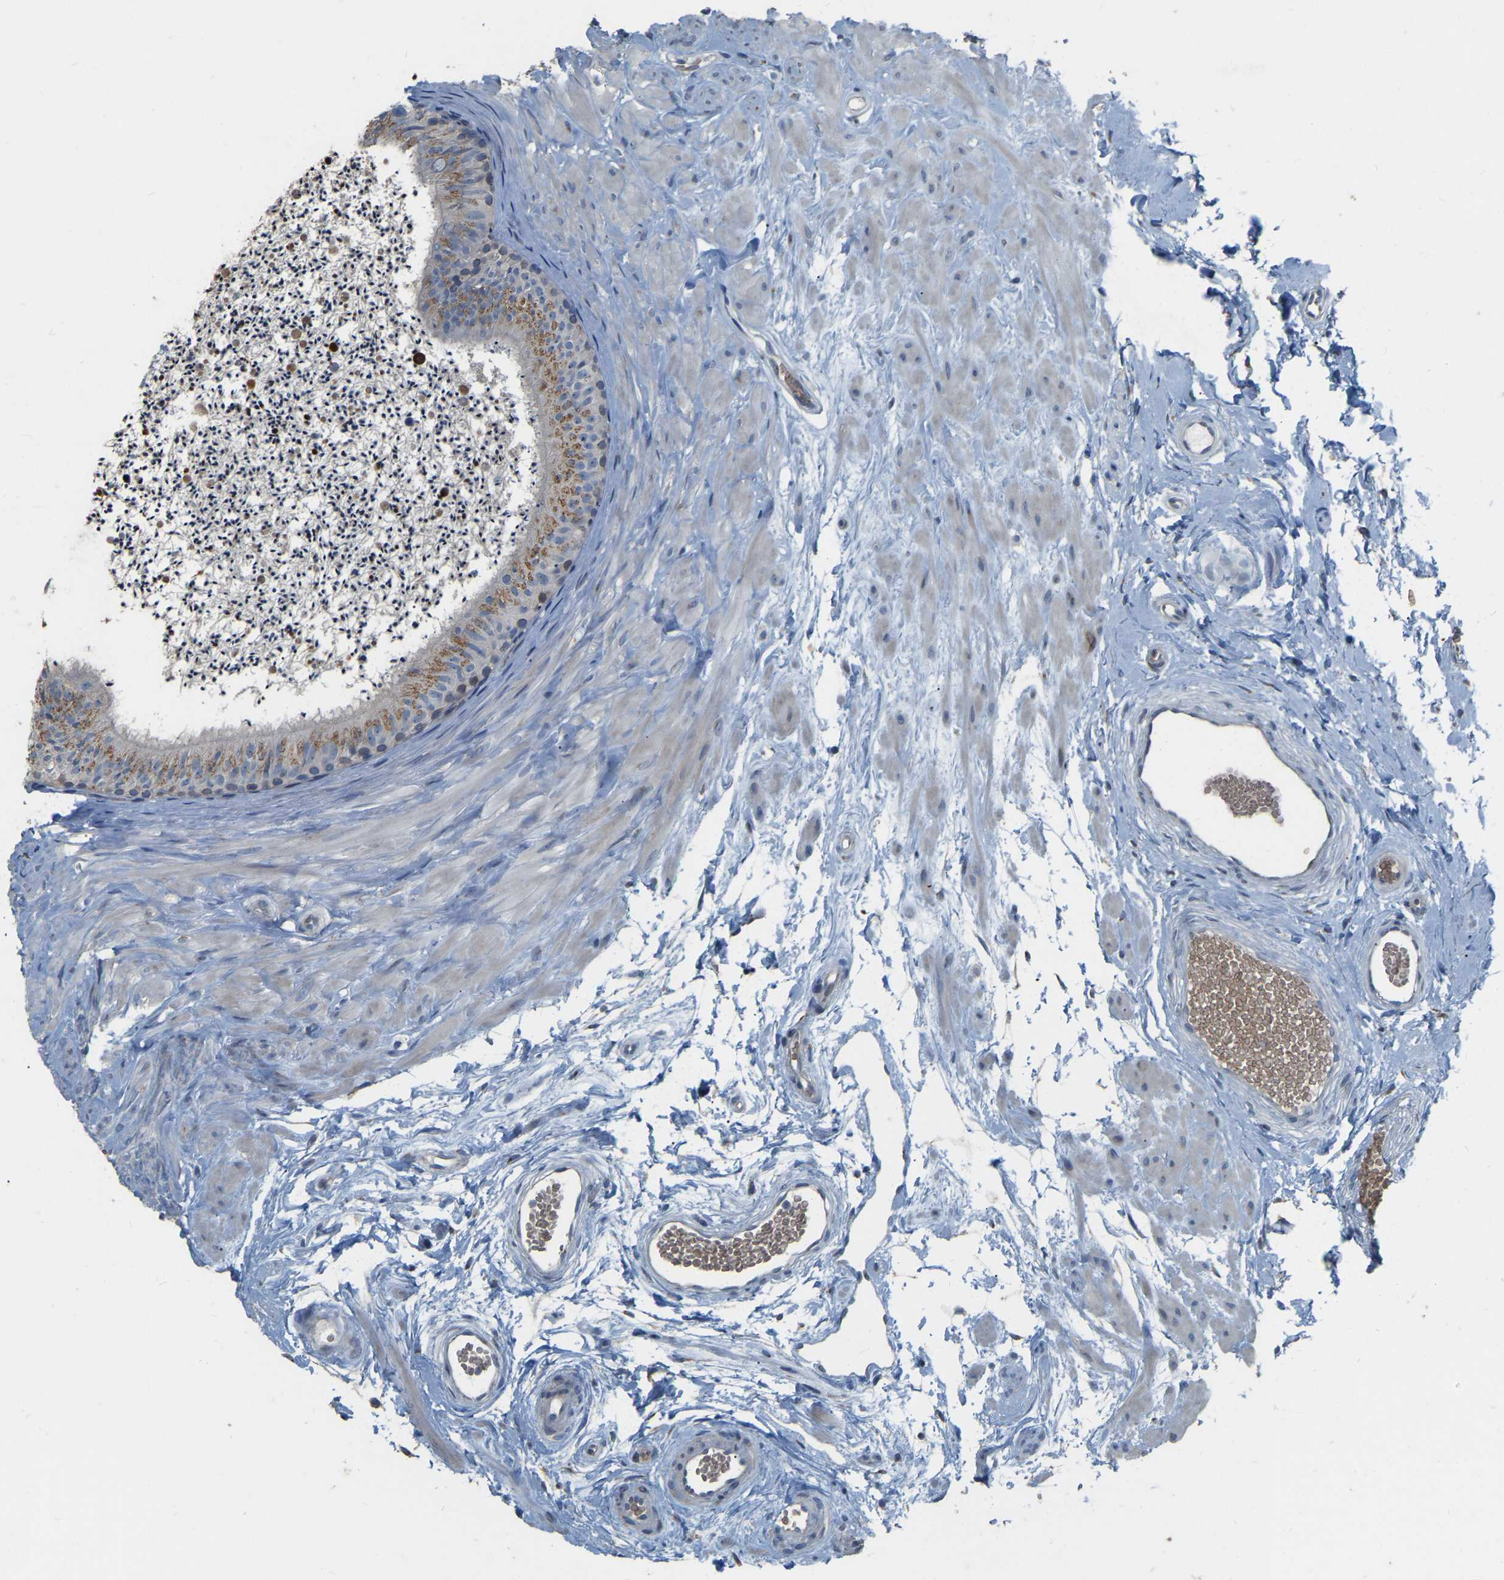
{"staining": {"intensity": "moderate", "quantity": ">75%", "location": "cytoplasmic/membranous"}, "tissue": "epididymis", "cell_type": "Glandular cells", "image_type": "normal", "snomed": [{"axis": "morphology", "description": "Normal tissue, NOS"}, {"axis": "topography", "description": "Epididymis"}], "caption": "A photomicrograph of human epididymis stained for a protein displays moderate cytoplasmic/membranous brown staining in glandular cells.", "gene": "CFAP298", "patient": {"sex": "male", "age": 56}}